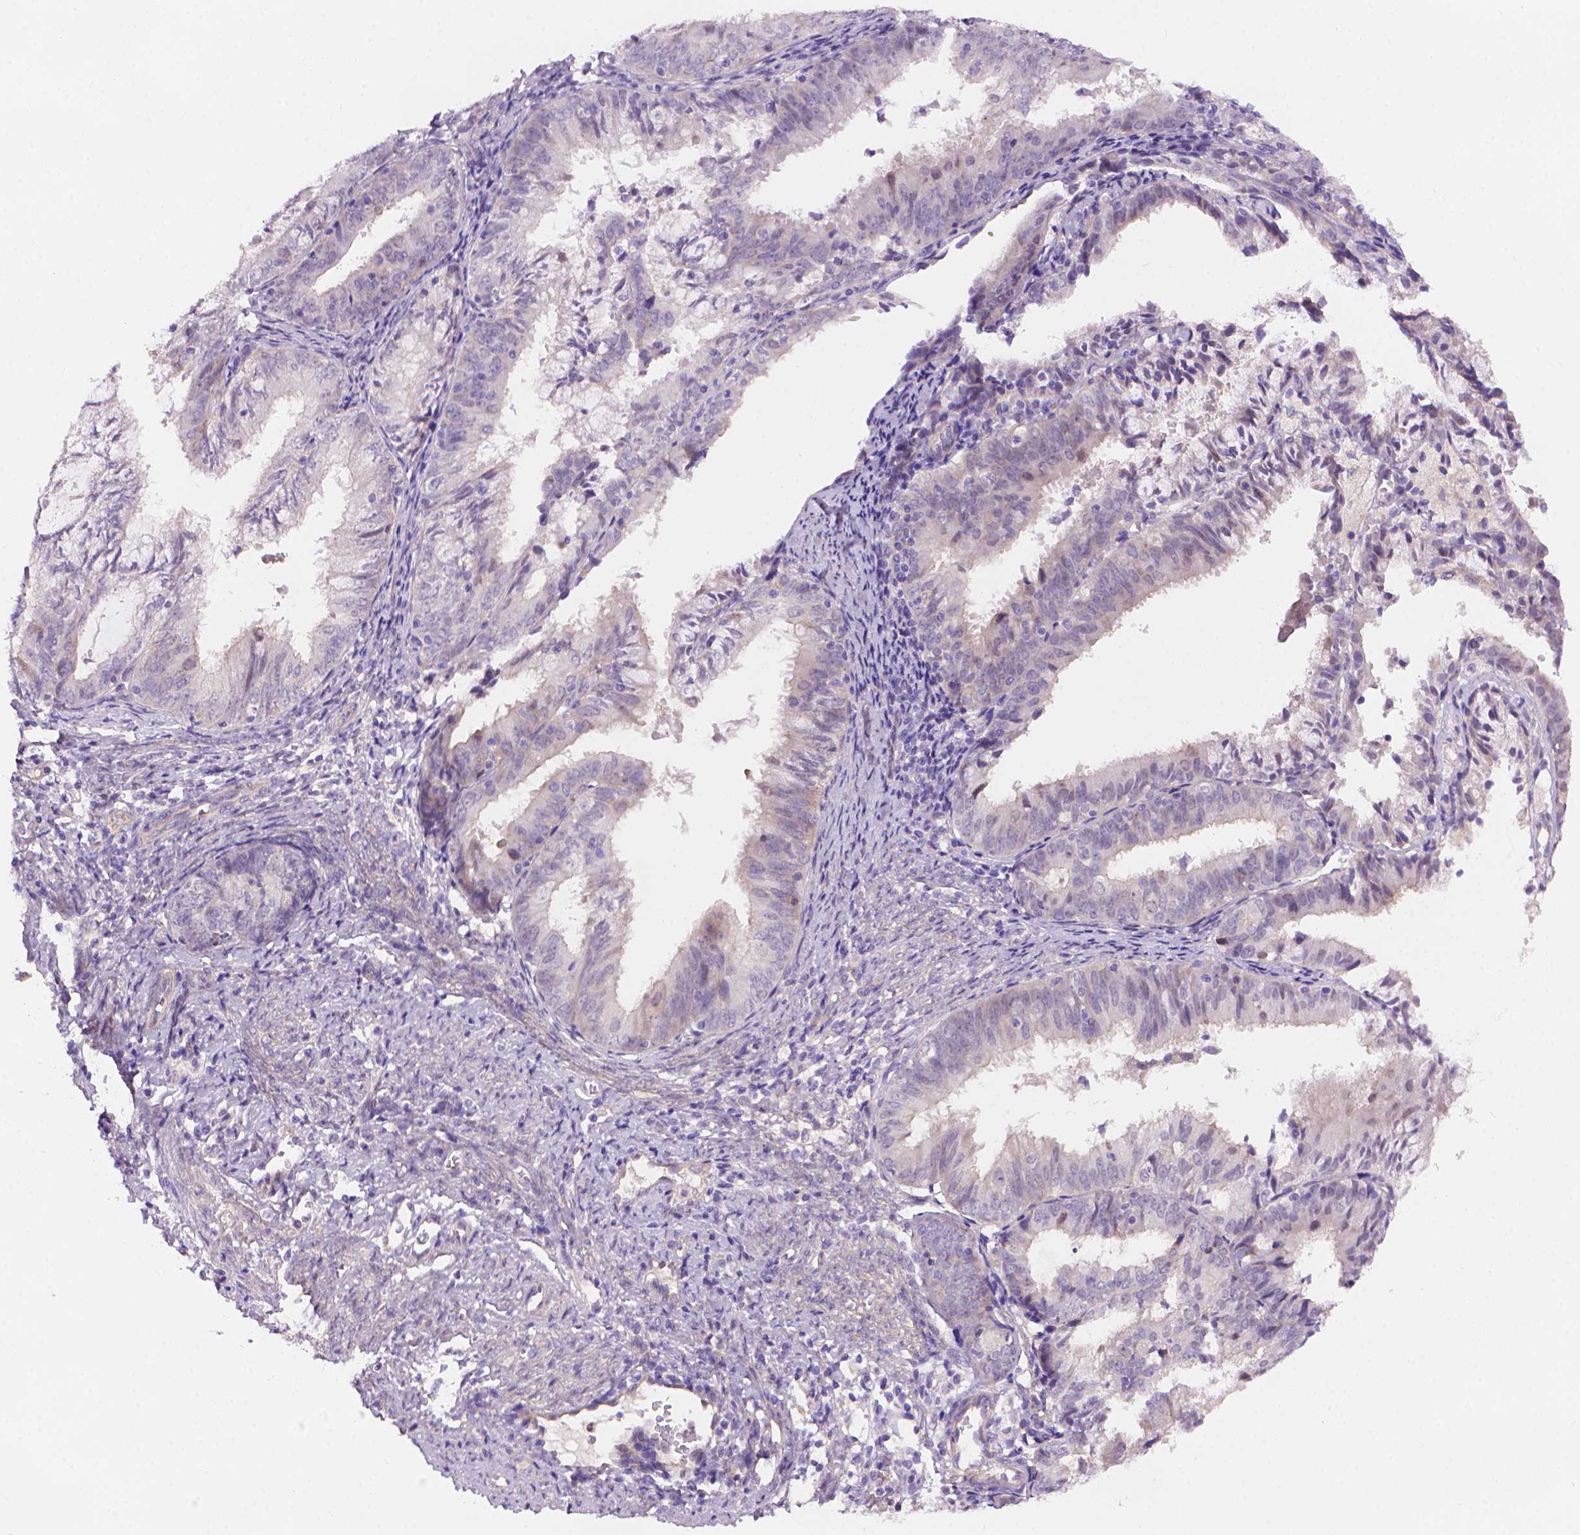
{"staining": {"intensity": "negative", "quantity": "none", "location": "none"}, "tissue": "endometrial cancer", "cell_type": "Tumor cells", "image_type": "cancer", "snomed": [{"axis": "morphology", "description": "Adenocarcinoma, NOS"}, {"axis": "topography", "description": "Endometrium"}], "caption": "Immunohistochemistry histopathology image of human adenocarcinoma (endometrial) stained for a protein (brown), which demonstrates no staining in tumor cells. (DAB (3,3'-diaminobenzidine) IHC visualized using brightfield microscopy, high magnification).", "gene": "AMMECR1", "patient": {"sex": "female", "age": 57}}